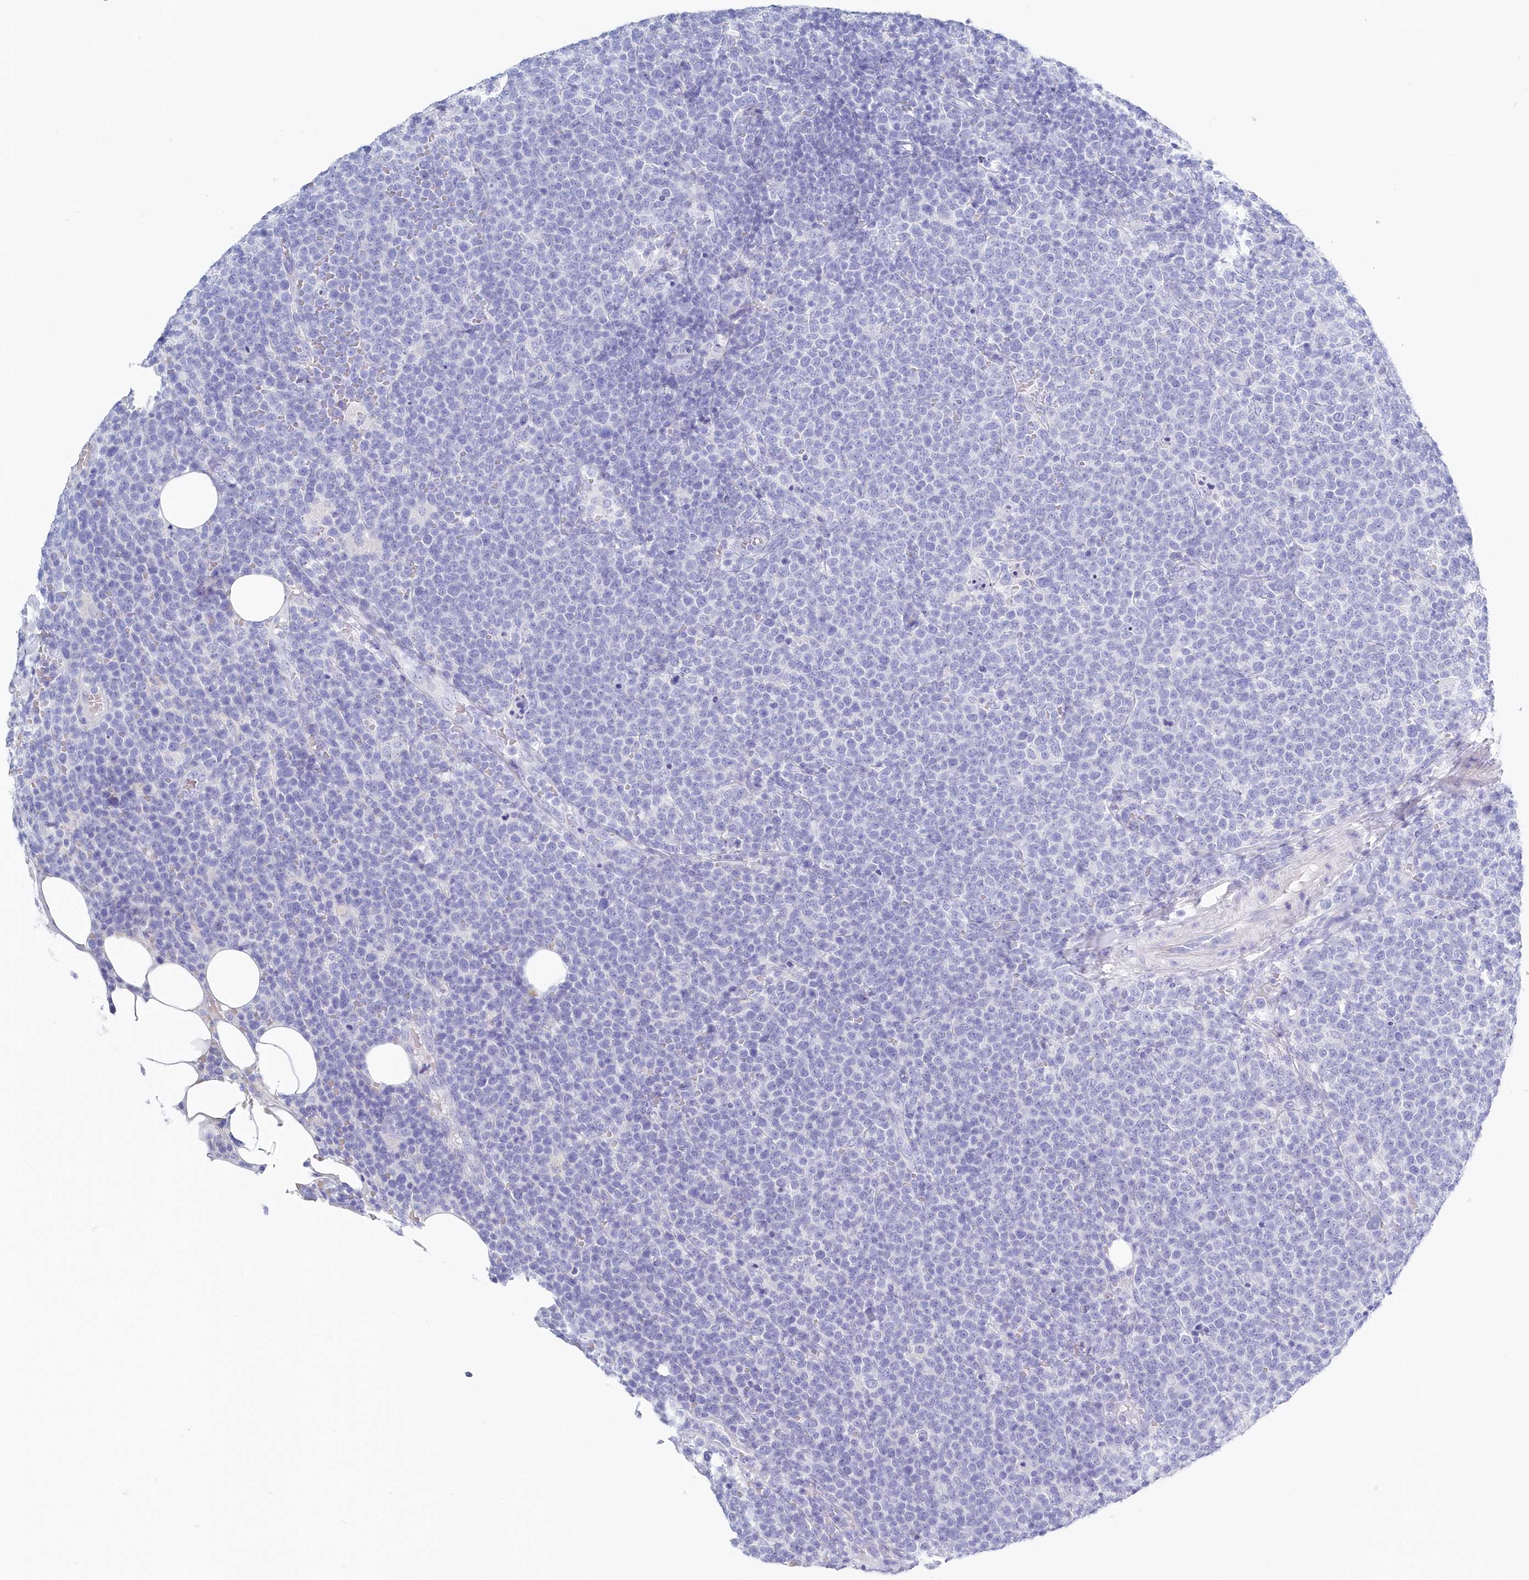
{"staining": {"intensity": "negative", "quantity": "none", "location": "none"}, "tissue": "lymphoma", "cell_type": "Tumor cells", "image_type": "cancer", "snomed": [{"axis": "morphology", "description": "Malignant lymphoma, non-Hodgkin's type, High grade"}, {"axis": "topography", "description": "Lymph node"}], "caption": "The immunohistochemistry photomicrograph has no significant staining in tumor cells of lymphoma tissue. (DAB (3,3'-diaminobenzidine) IHC visualized using brightfield microscopy, high magnification).", "gene": "CSNK1G2", "patient": {"sex": "male", "age": 61}}